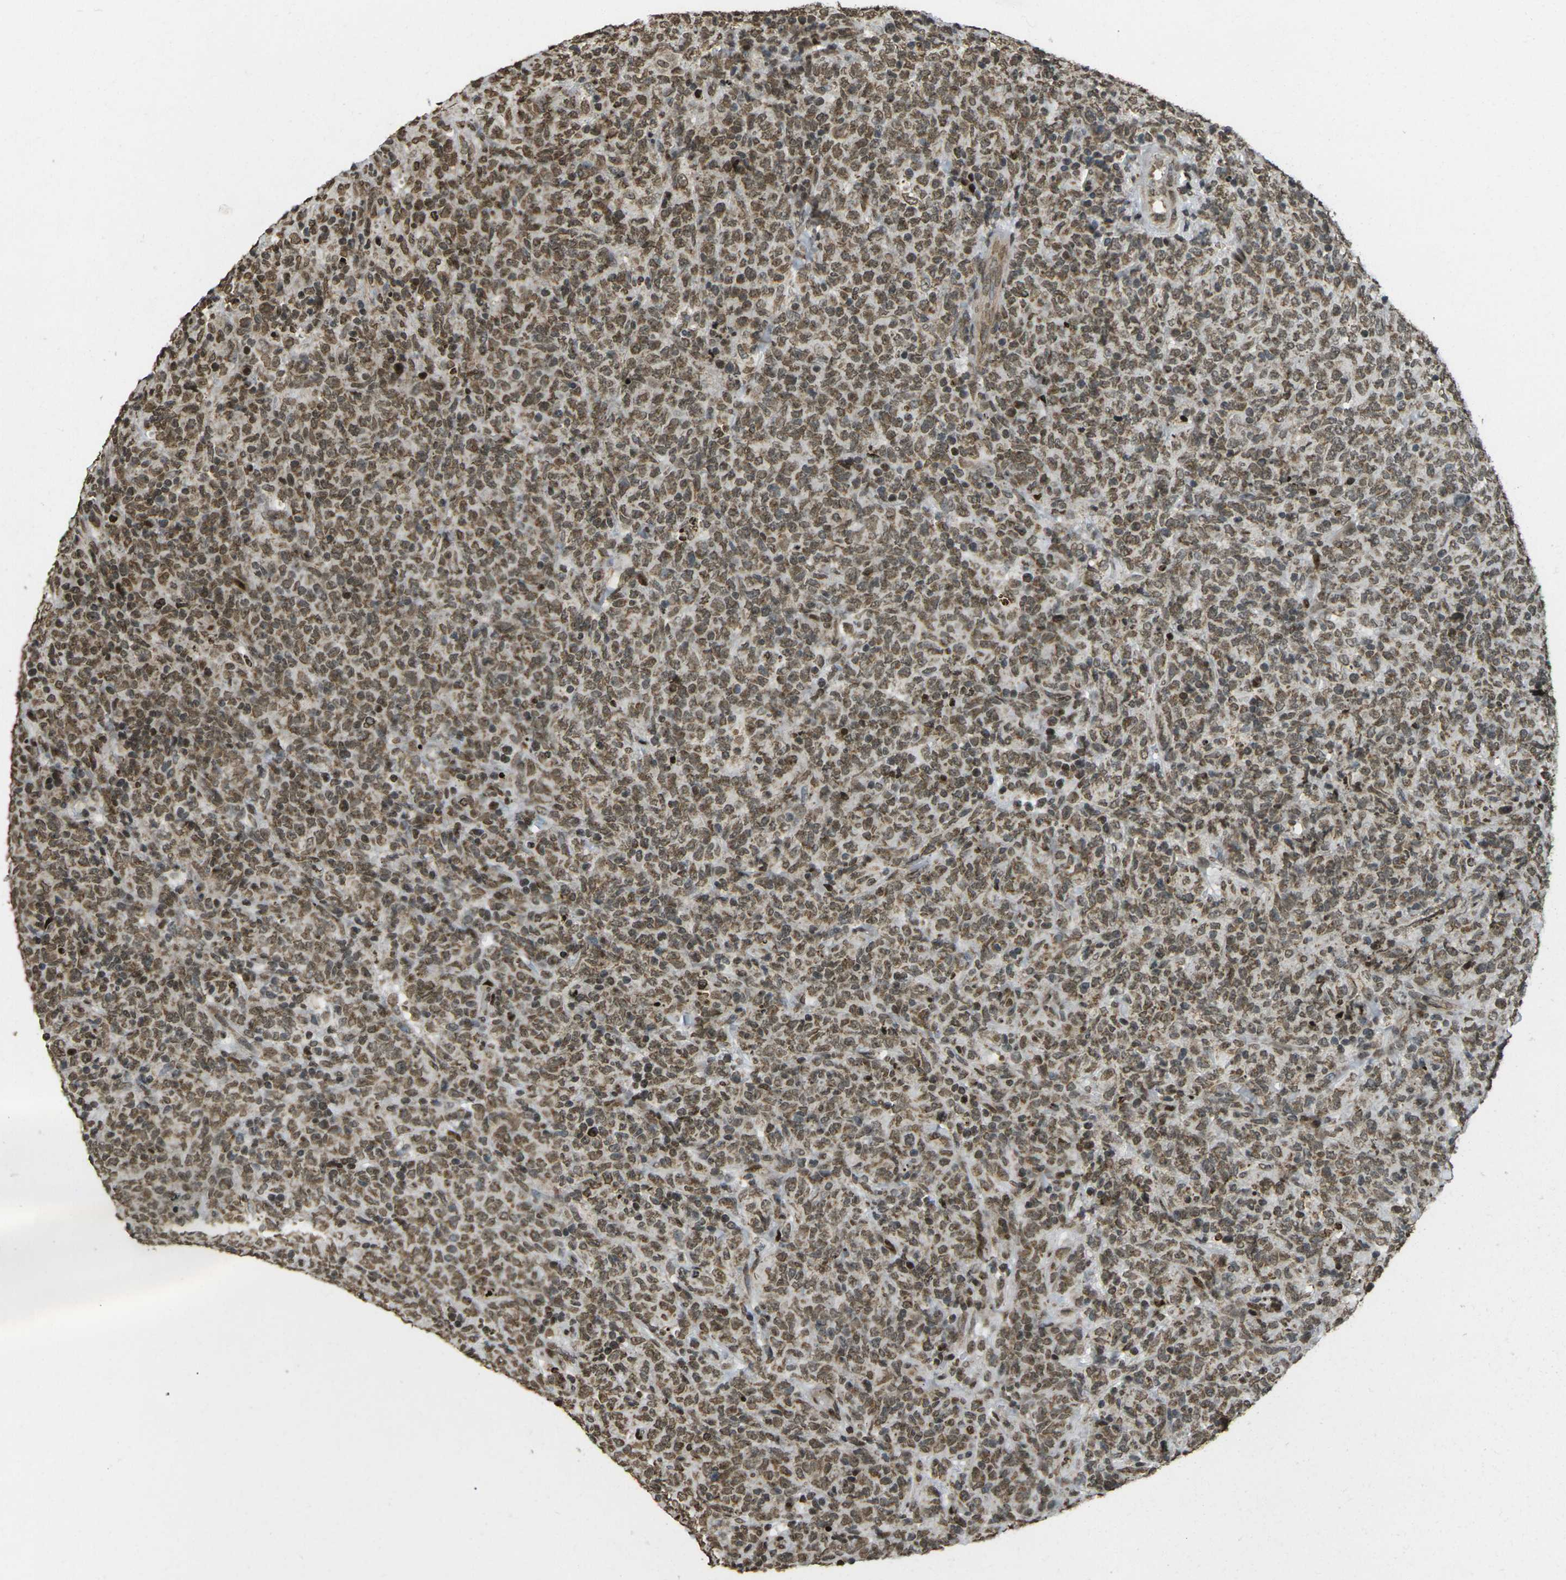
{"staining": {"intensity": "moderate", "quantity": ">75%", "location": "cytoplasmic/membranous,nuclear"}, "tissue": "lymphoma", "cell_type": "Tumor cells", "image_type": "cancer", "snomed": [{"axis": "morphology", "description": "Malignant lymphoma, non-Hodgkin's type, High grade"}, {"axis": "topography", "description": "Tonsil"}], "caption": "Lymphoma stained with a protein marker reveals moderate staining in tumor cells.", "gene": "NEUROG2", "patient": {"sex": "female", "age": 36}}